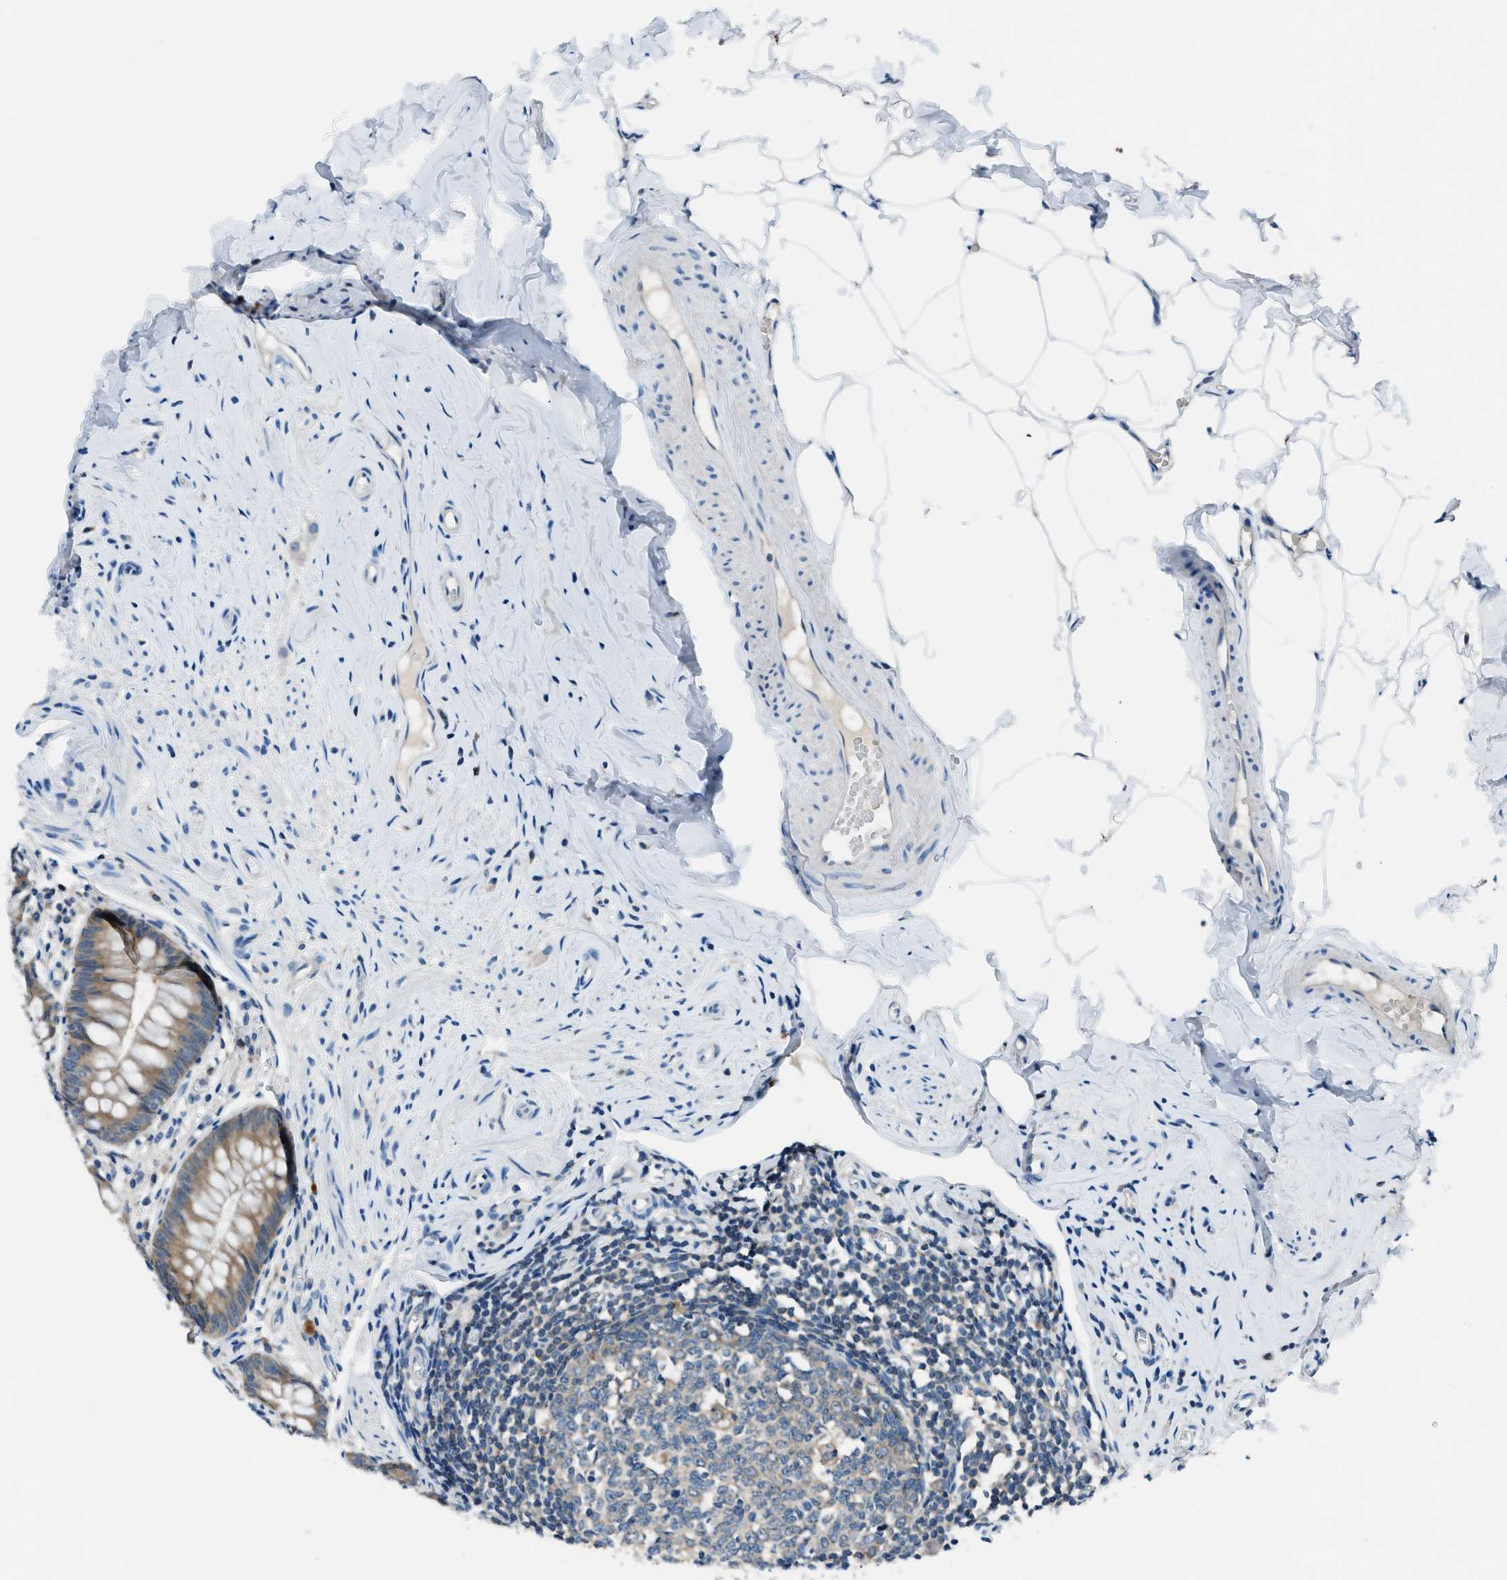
{"staining": {"intensity": "moderate", "quantity": "25%-75%", "location": "cytoplasmic/membranous"}, "tissue": "appendix", "cell_type": "Glandular cells", "image_type": "normal", "snomed": [{"axis": "morphology", "description": "Normal tissue, NOS"}, {"axis": "topography", "description": "Appendix"}], "caption": "Immunohistochemical staining of benign appendix reveals moderate cytoplasmic/membranous protein staining in about 25%-75% of glandular cells.", "gene": "ACP1", "patient": {"sex": "male", "age": 56}}